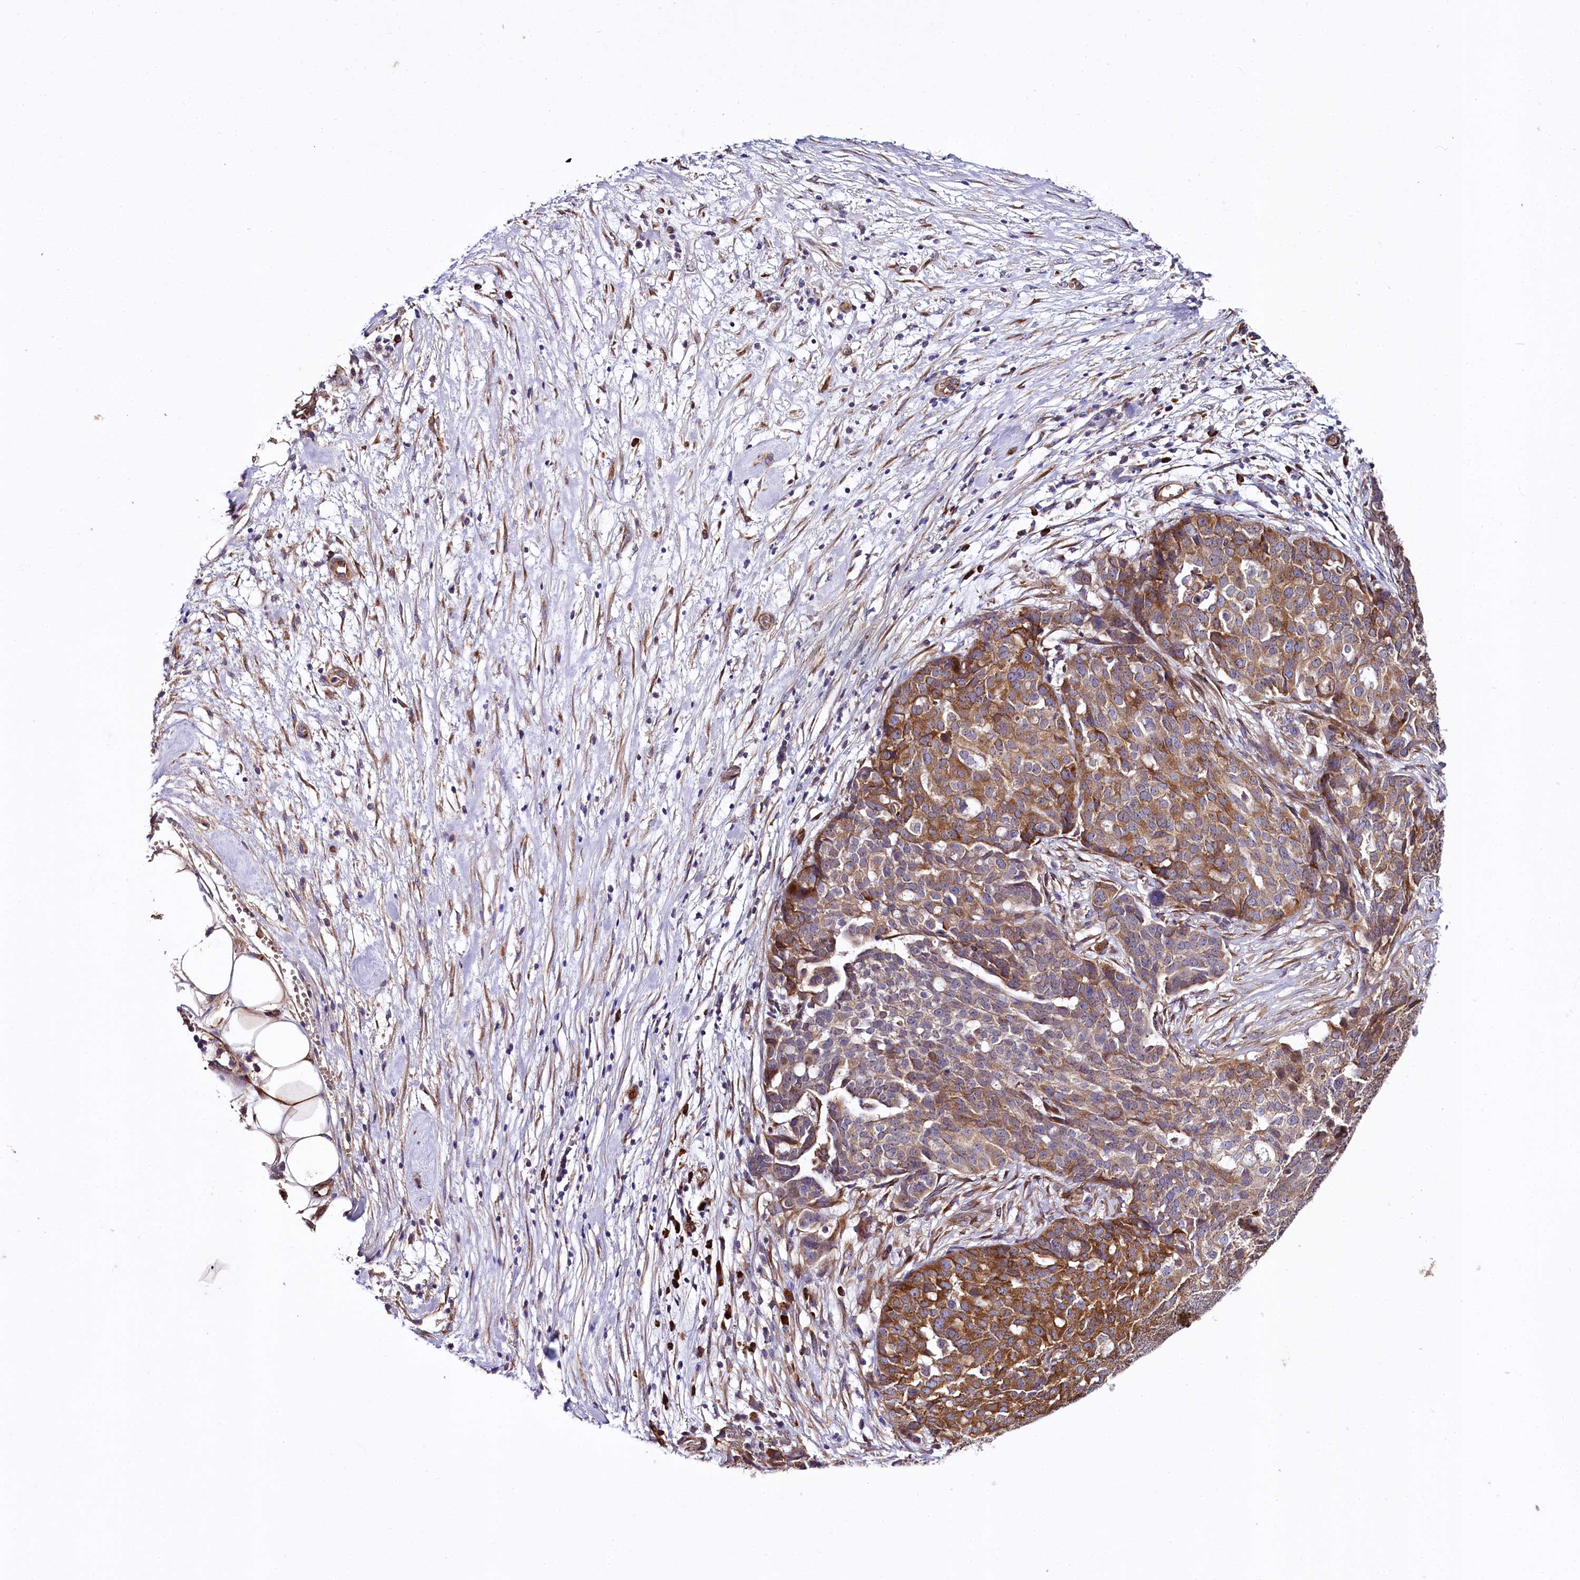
{"staining": {"intensity": "moderate", "quantity": ">75%", "location": "cytoplasmic/membranous"}, "tissue": "ovarian cancer", "cell_type": "Tumor cells", "image_type": "cancer", "snomed": [{"axis": "morphology", "description": "Cystadenocarcinoma, serous, NOS"}, {"axis": "topography", "description": "Soft tissue"}, {"axis": "topography", "description": "Ovary"}], "caption": "DAB immunohistochemical staining of serous cystadenocarcinoma (ovarian) demonstrates moderate cytoplasmic/membranous protein positivity in approximately >75% of tumor cells. The protein is shown in brown color, while the nuclei are stained blue.", "gene": "SPATS2", "patient": {"sex": "female", "age": 57}}